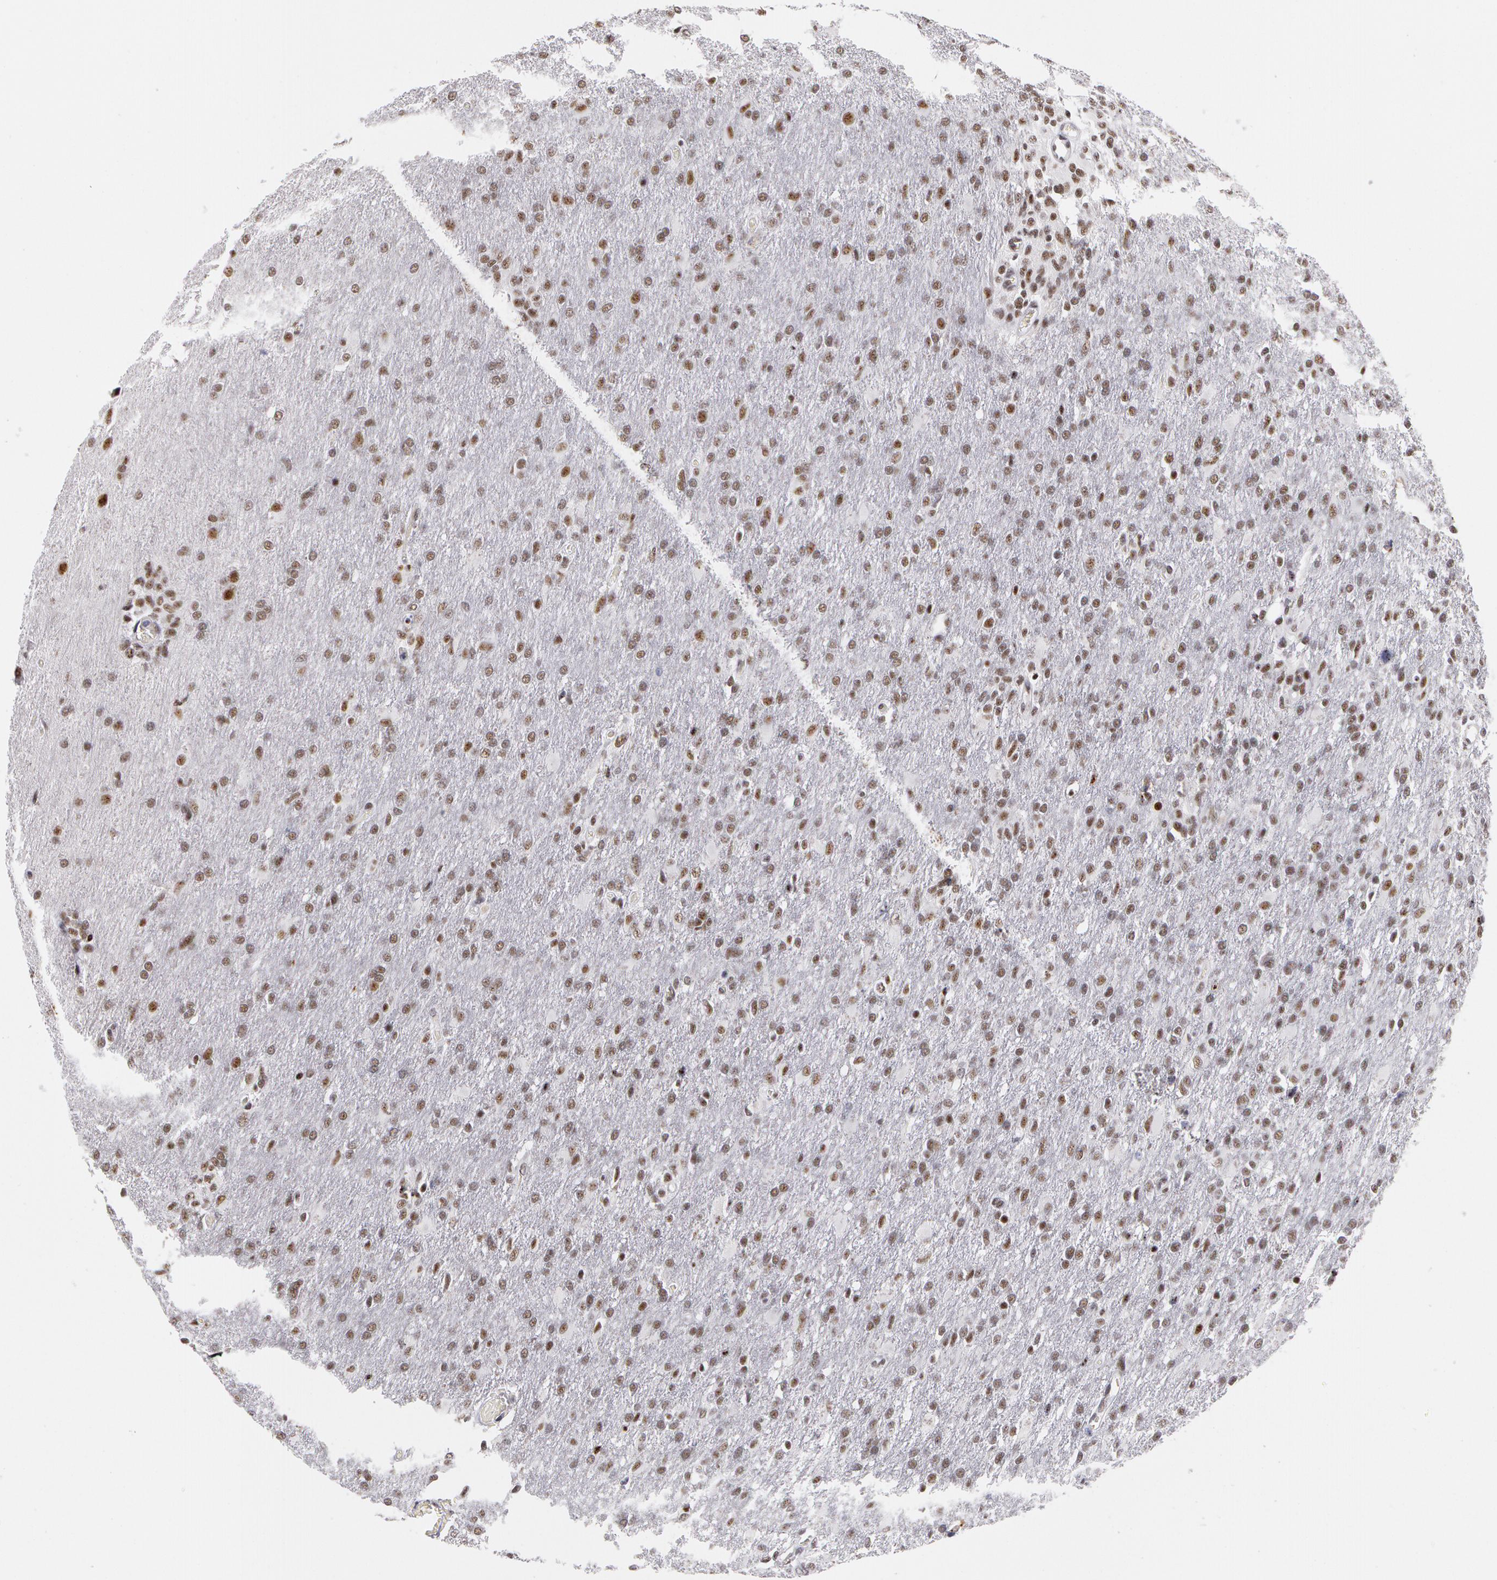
{"staining": {"intensity": "weak", "quantity": "25%-75%", "location": "nuclear"}, "tissue": "glioma", "cell_type": "Tumor cells", "image_type": "cancer", "snomed": [{"axis": "morphology", "description": "Glioma, malignant, High grade"}, {"axis": "topography", "description": "Brain"}], "caption": "IHC of malignant glioma (high-grade) reveals low levels of weak nuclear staining in about 25%-75% of tumor cells.", "gene": "PNN", "patient": {"sex": "male", "age": 68}}